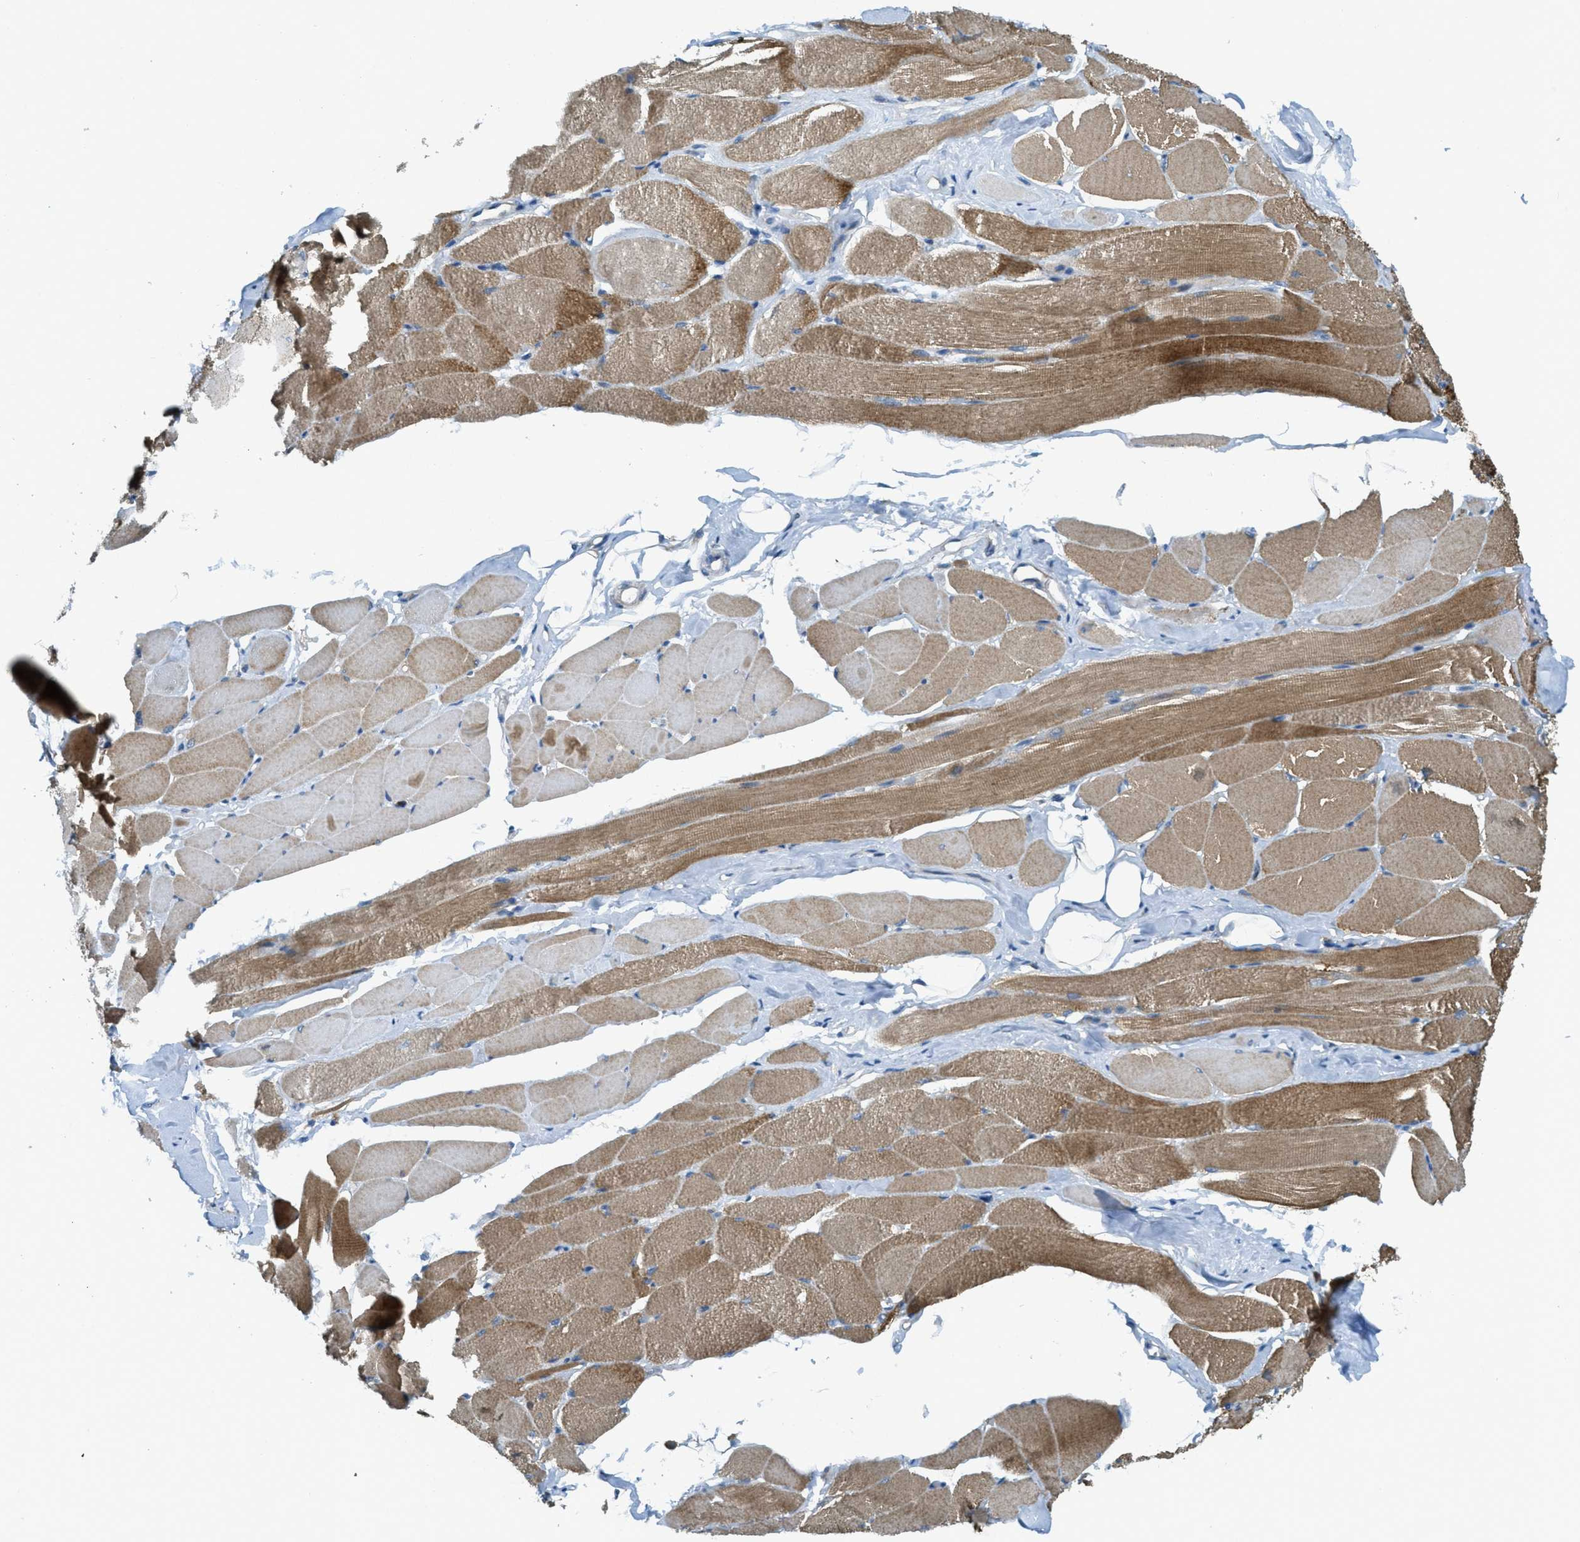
{"staining": {"intensity": "moderate", "quantity": ">75%", "location": "cytoplasmic/membranous"}, "tissue": "skeletal muscle", "cell_type": "Myocytes", "image_type": "normal", "snomed": [{"axis": "morphology", "description": "Normal tissue, NOS"}, {"axis": "topography", "description": "Skeletal muscle"}, {"axis": "topography", "description": "Peripheral nerve tissue"}], "caption": "An immunohistochemistry (IHC) micrograph of benign tissue is shown. Protein staining in brown highlights moderate cytoplasmic/membranous positivity in skeletal muscle within myocytes. Nuclei are stained in blue.", "gene": "RFFL", "patient": {"sex": "female", "age": 84}}